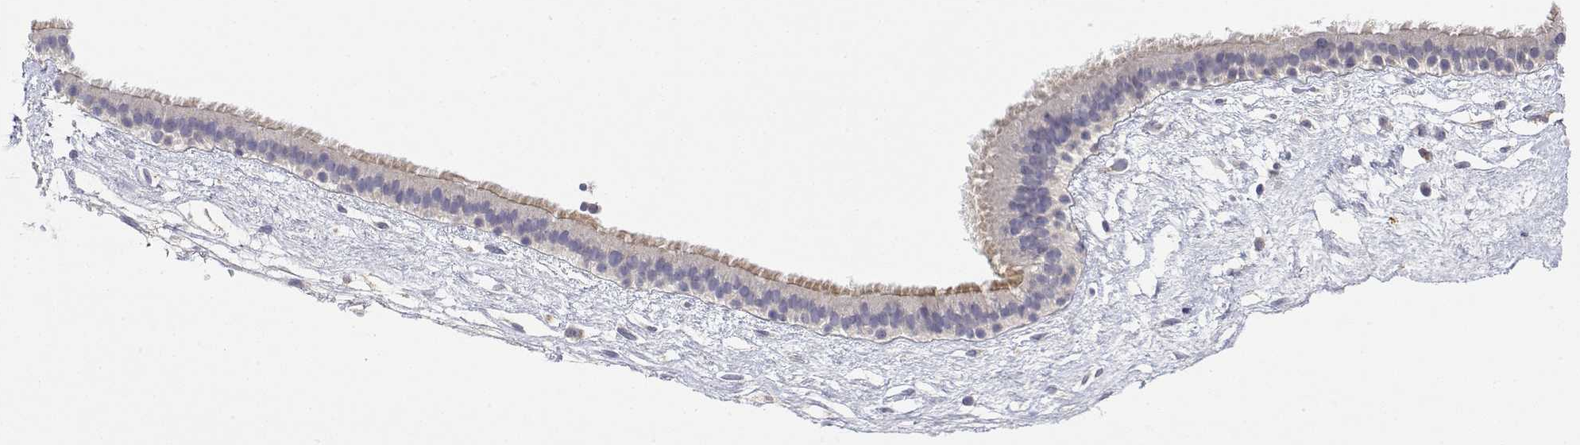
{"staining": {"intensity": "weak", "quantity": "<25%", "location": "cytoplasmic/membranous"}, "tissue": "nasopharynx", "cell_type": "Respiratory epithelial cells", "image_type": "normal", "snomed": [{"axis": "morphology", "description": "Normal tissue, NOS"}, {"axis": "topography", "description": "Nasopharynx"}], "caption": "IHC image of benign nasopharynx: nasopharynx stained with DAB (3,3'-diaminobenzidine) shows no significant protein expression in respiratory epithelial cells.", "gene": "IGFBP4", "patient": {"sex": "male", "age": 24}}